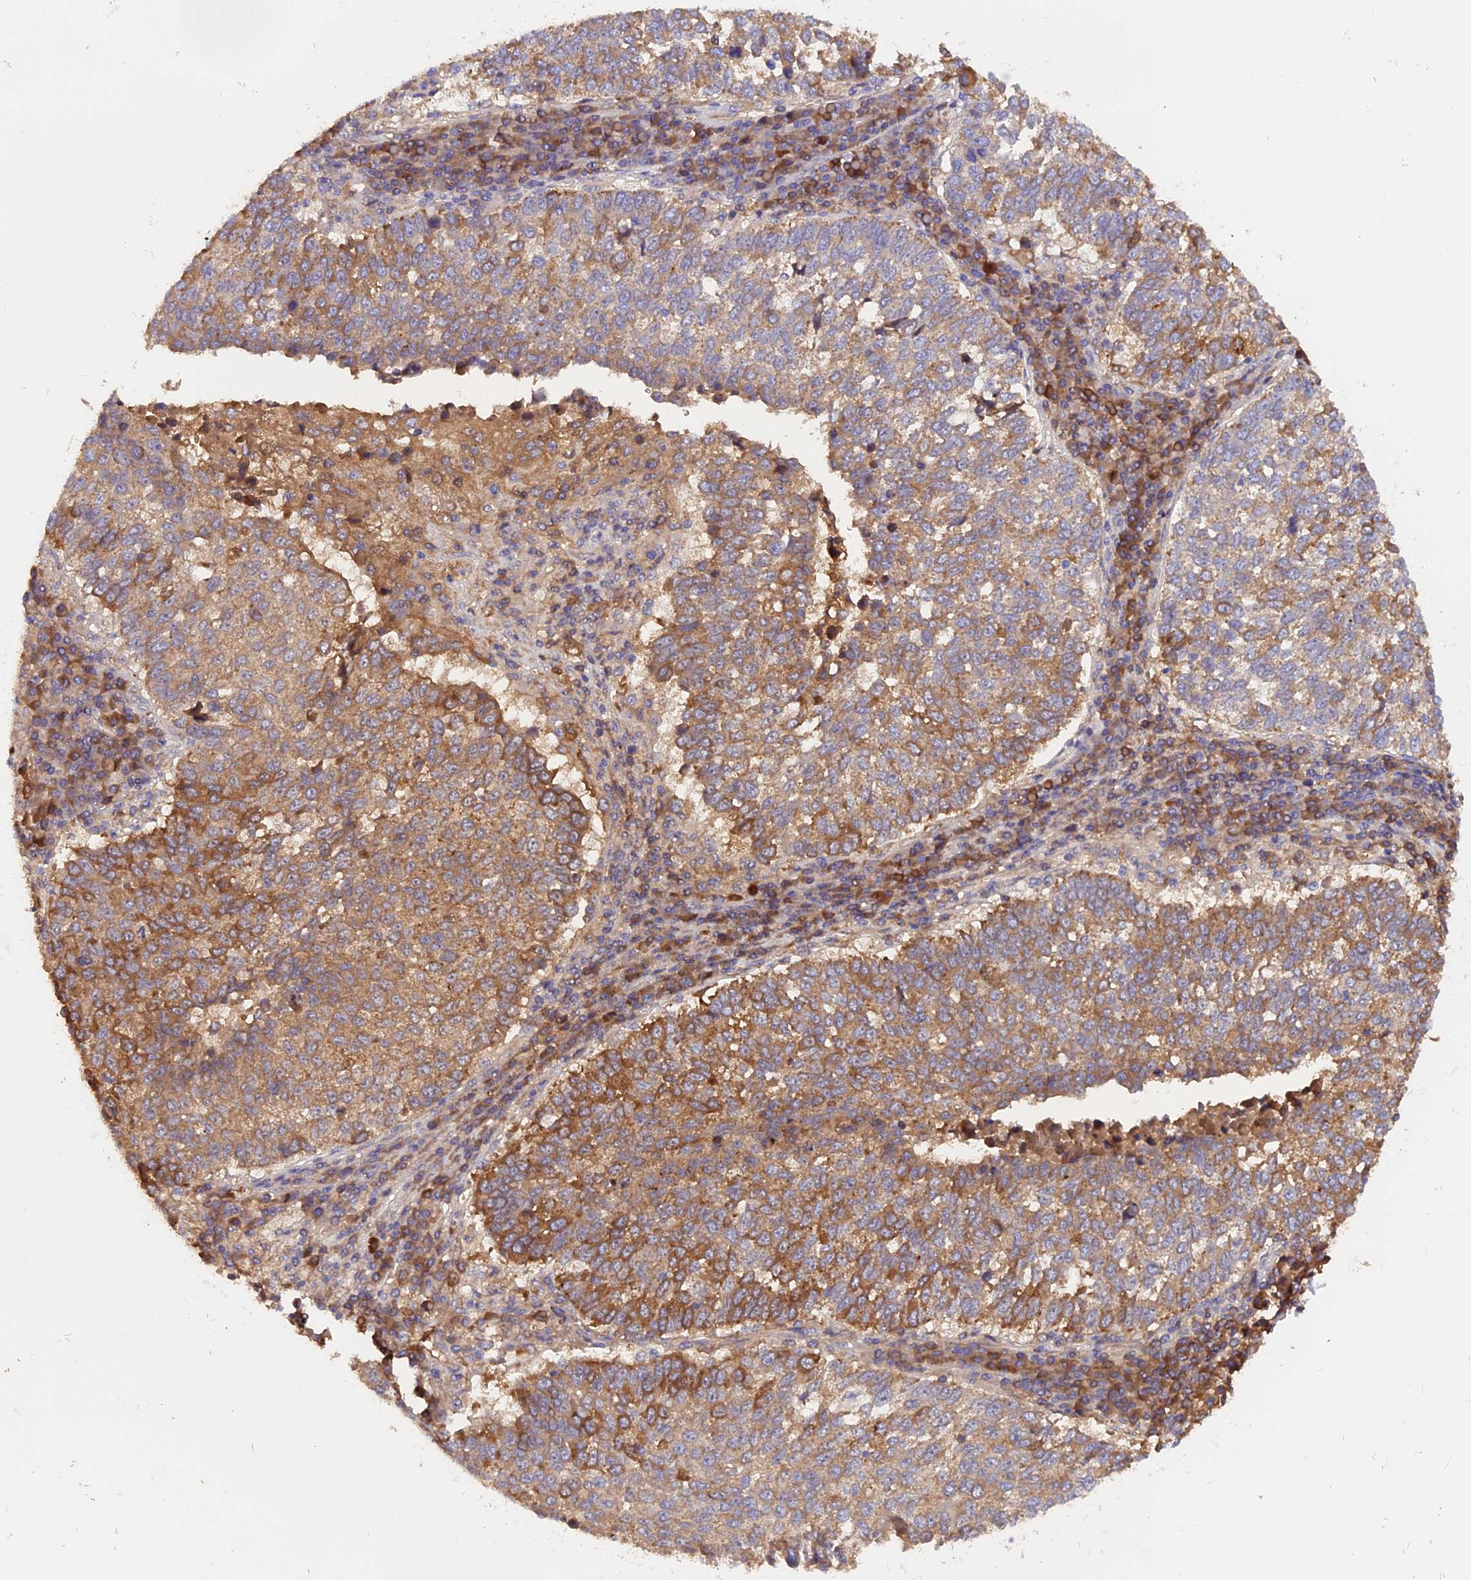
{"staining": {"intensity": "moderate", "quantity": ">75%", "location": "cytoplasmic/membranous"}, "tissue": "lung cancer", "cell_type": "Tumor cells", "image_type": "cancer", "snomed": [{"axis": "morphology", "description": "Squamous cell carcinoma, NOS"}, {"axis": "topography", "description": "Lung"}], "caption": "Immunohistochemistry (IHC) (DAB (3,3'-diaminobenzidine)) staining of lung squamous cell carcinoma displays moderate cytoplasmic/membranous protein expression in approximately >75% of tumor cells. Ihc stains the protein in brown and the nuclei are stained blue.", "gene": "MARK4", "patient": {"sex": "male", "age": 73}}